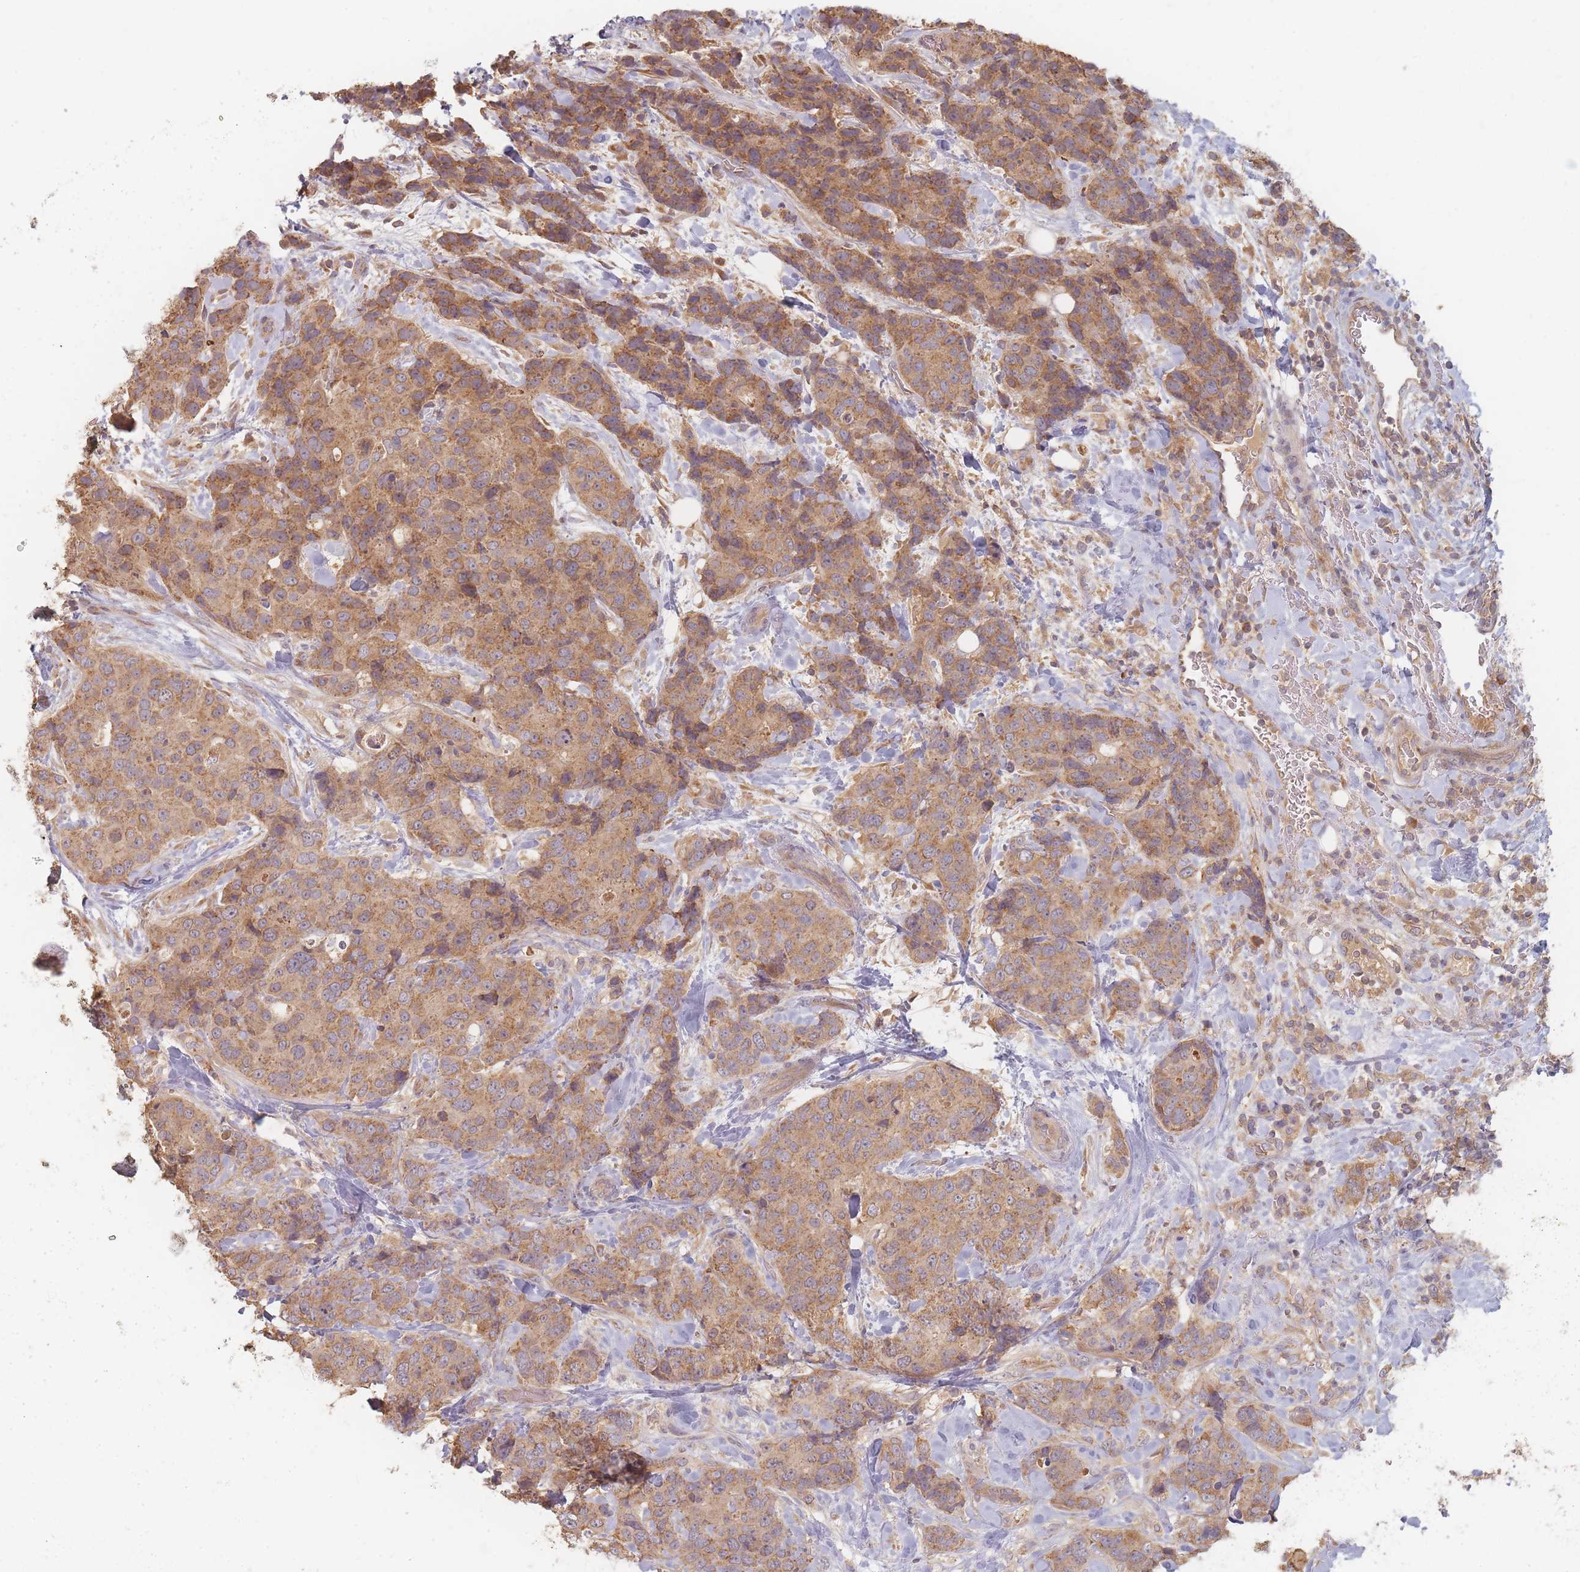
{"staining": {"intensity": "moderate", "quantity": ">75%", "location": "cytoplasmic/membranous"}, "tissue": "breast cancer", "cell_type": "Tumor cells", "image_type": "cancer", "snomed": [{"axis": "morphology", "description": "Lobular carcinoma"}, {"axis": "topography", "description": "Breast"}], "caption": "Breast cancer (lobular carcinoma) was stained to show a protein in brown. There is medium levels of moderate cytoplasmic/membranous positivity in approximately >75% of tumor cells. (DAB IHC, brown staining for protein, blue staining for nuclei).", "gene": "SLC35F3", "patient": {"sex": "female", "age": 59}}